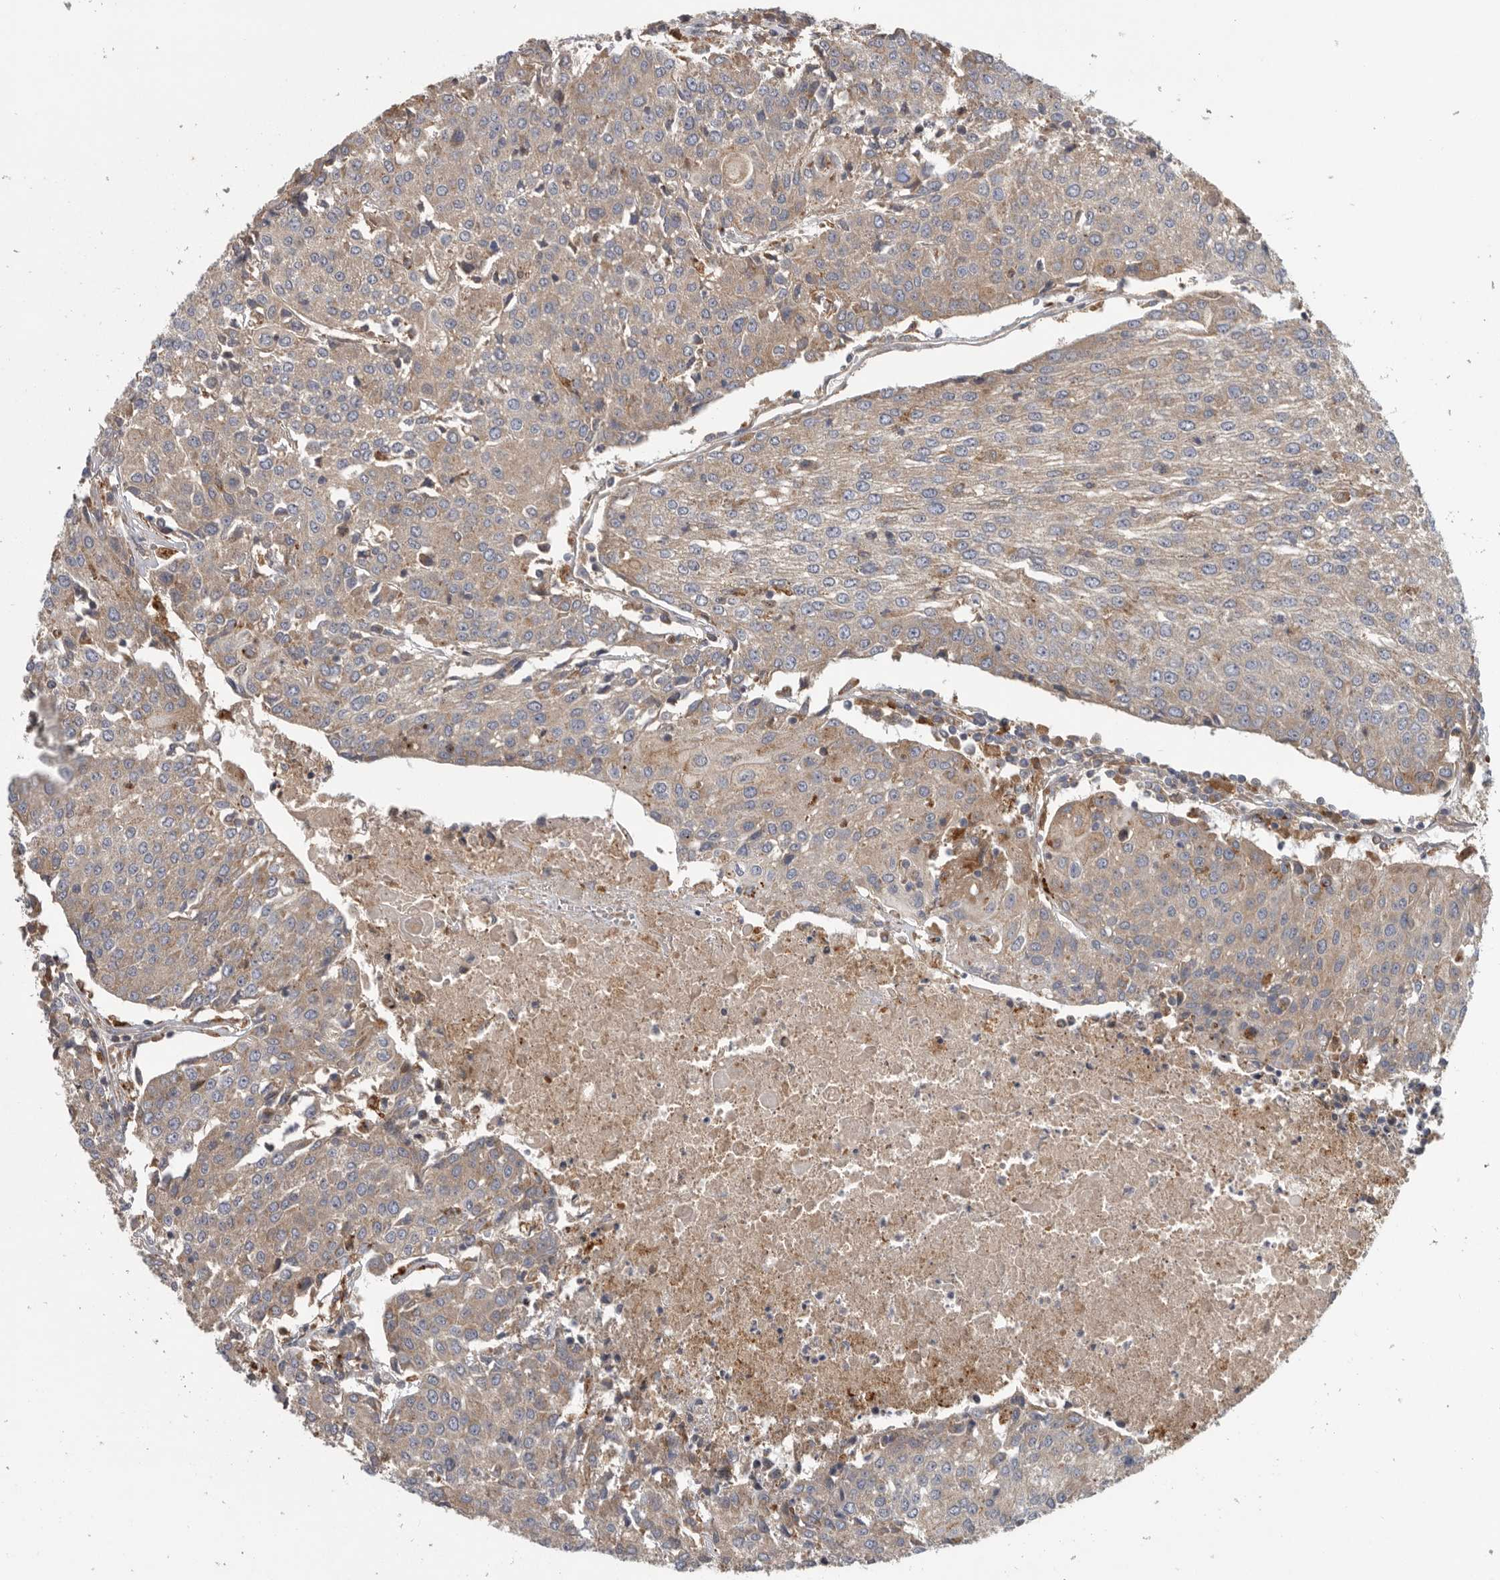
{"staining": {"intensity": "weak", "quantity": "25%-75%", "location": "cytoplasmic/membranous"}, "tissue": "urothelial cancer", "cell_type": "Tumor cells", "image_type": "cancer", "snomed": [{"axis": "morphology", "description": "Urothelial carcinoma, High grade"}, {"axis": "topography", "description": "Urinary bladder"}], "caption": "Protein analysis of urothelial carcinoma (high-grade) tissue shows weak cytoplasmic/membranous staining in about 25%-75% of tumor cells.", "gene": "C1orf109", "patient": {"sex": "female", "age": 85}}